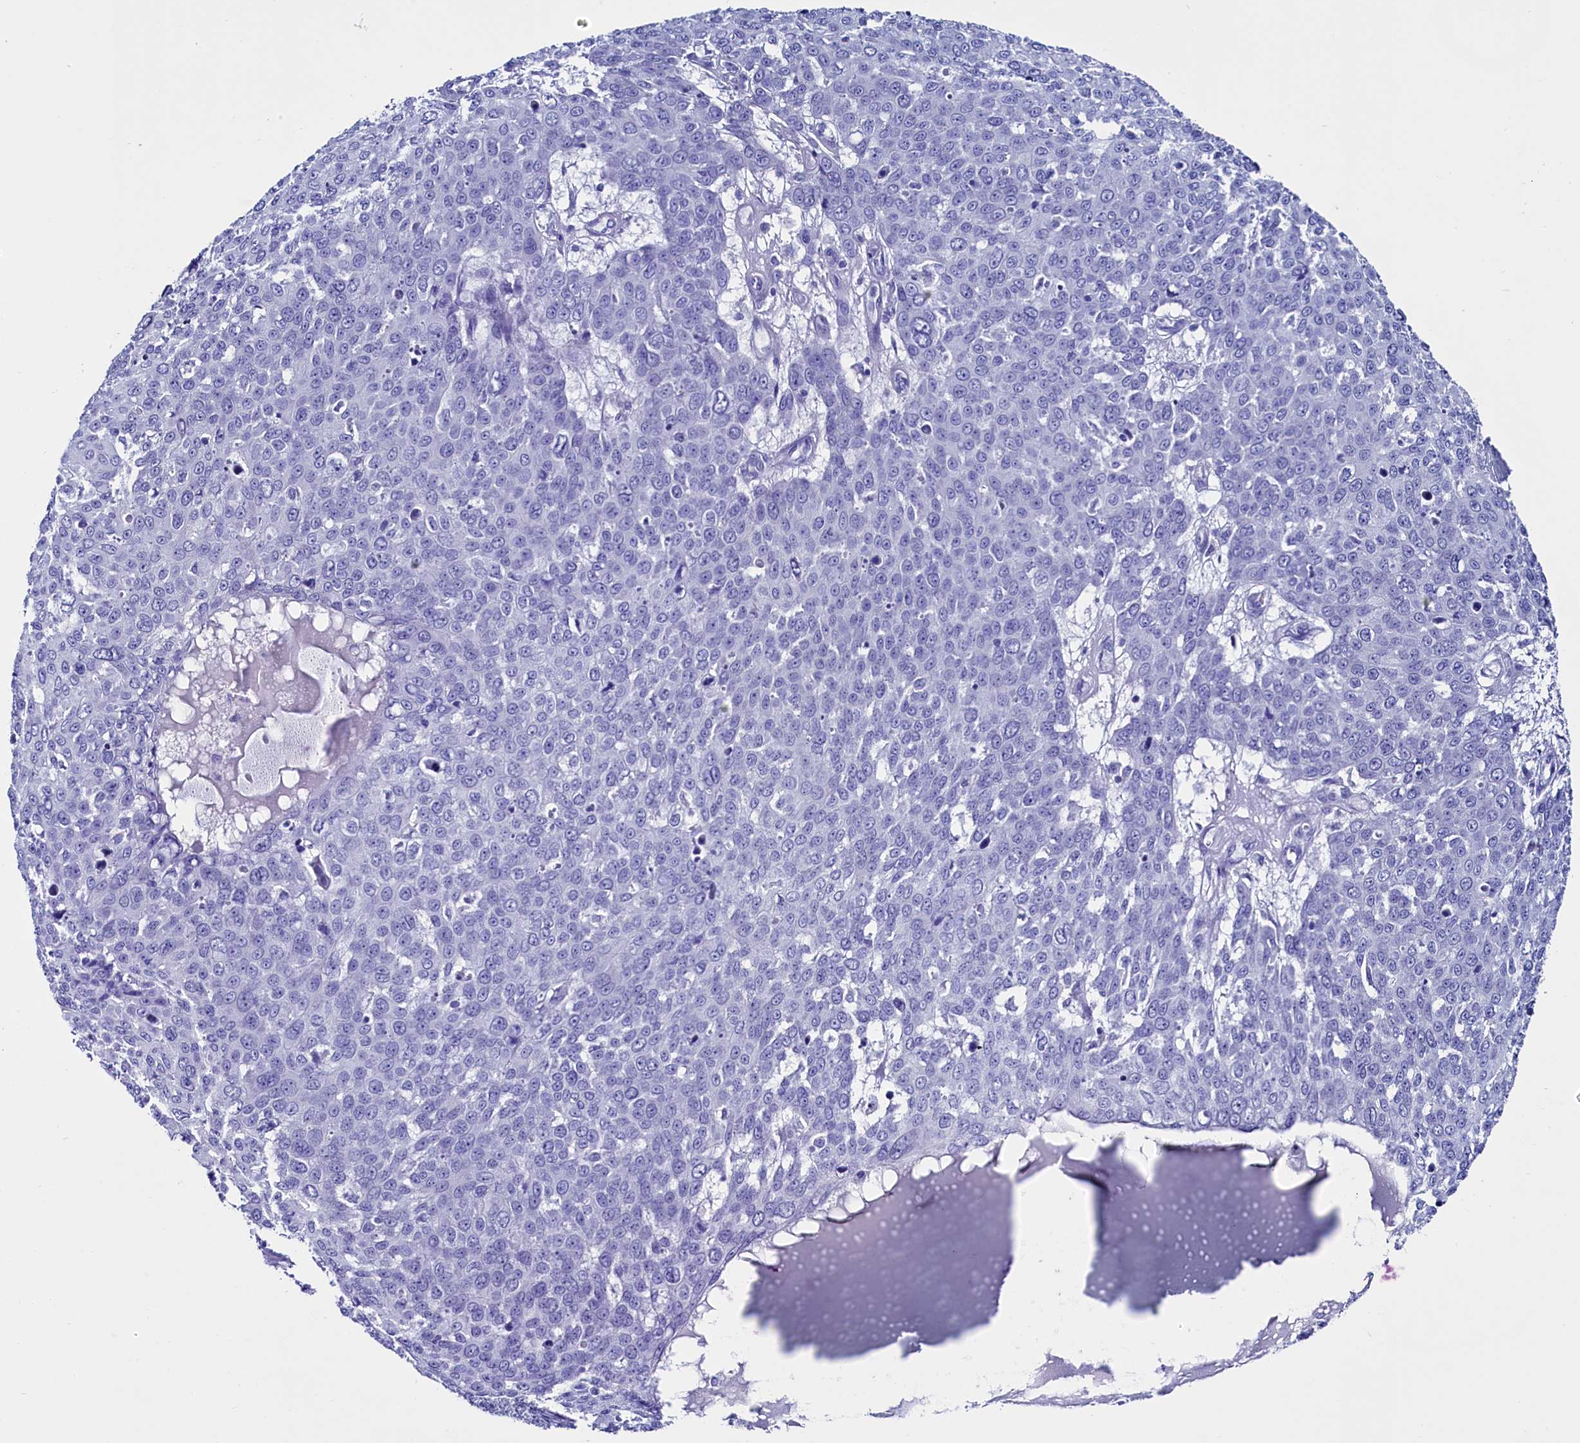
{"staining": {"intensity": "negative", "quantity": "none", "location": "none"}, "tissue": "skin cancer", "cell_type": "Tumor cells", "image_type": "cancer", "snomed": [{"axis": "morphology", "description": "Squamous cell carcinoma, NOS"}, {"axis": "topography", "description": "Skin"}], "caption": "This is a micrograph of immunohistochemistry (IHC) staining of skin cancer (squamous cell carcinoma), which shows no expression in tumor cells.", "gene": "ANKRD29", "patient": {"sex": "male", "age": 71}}